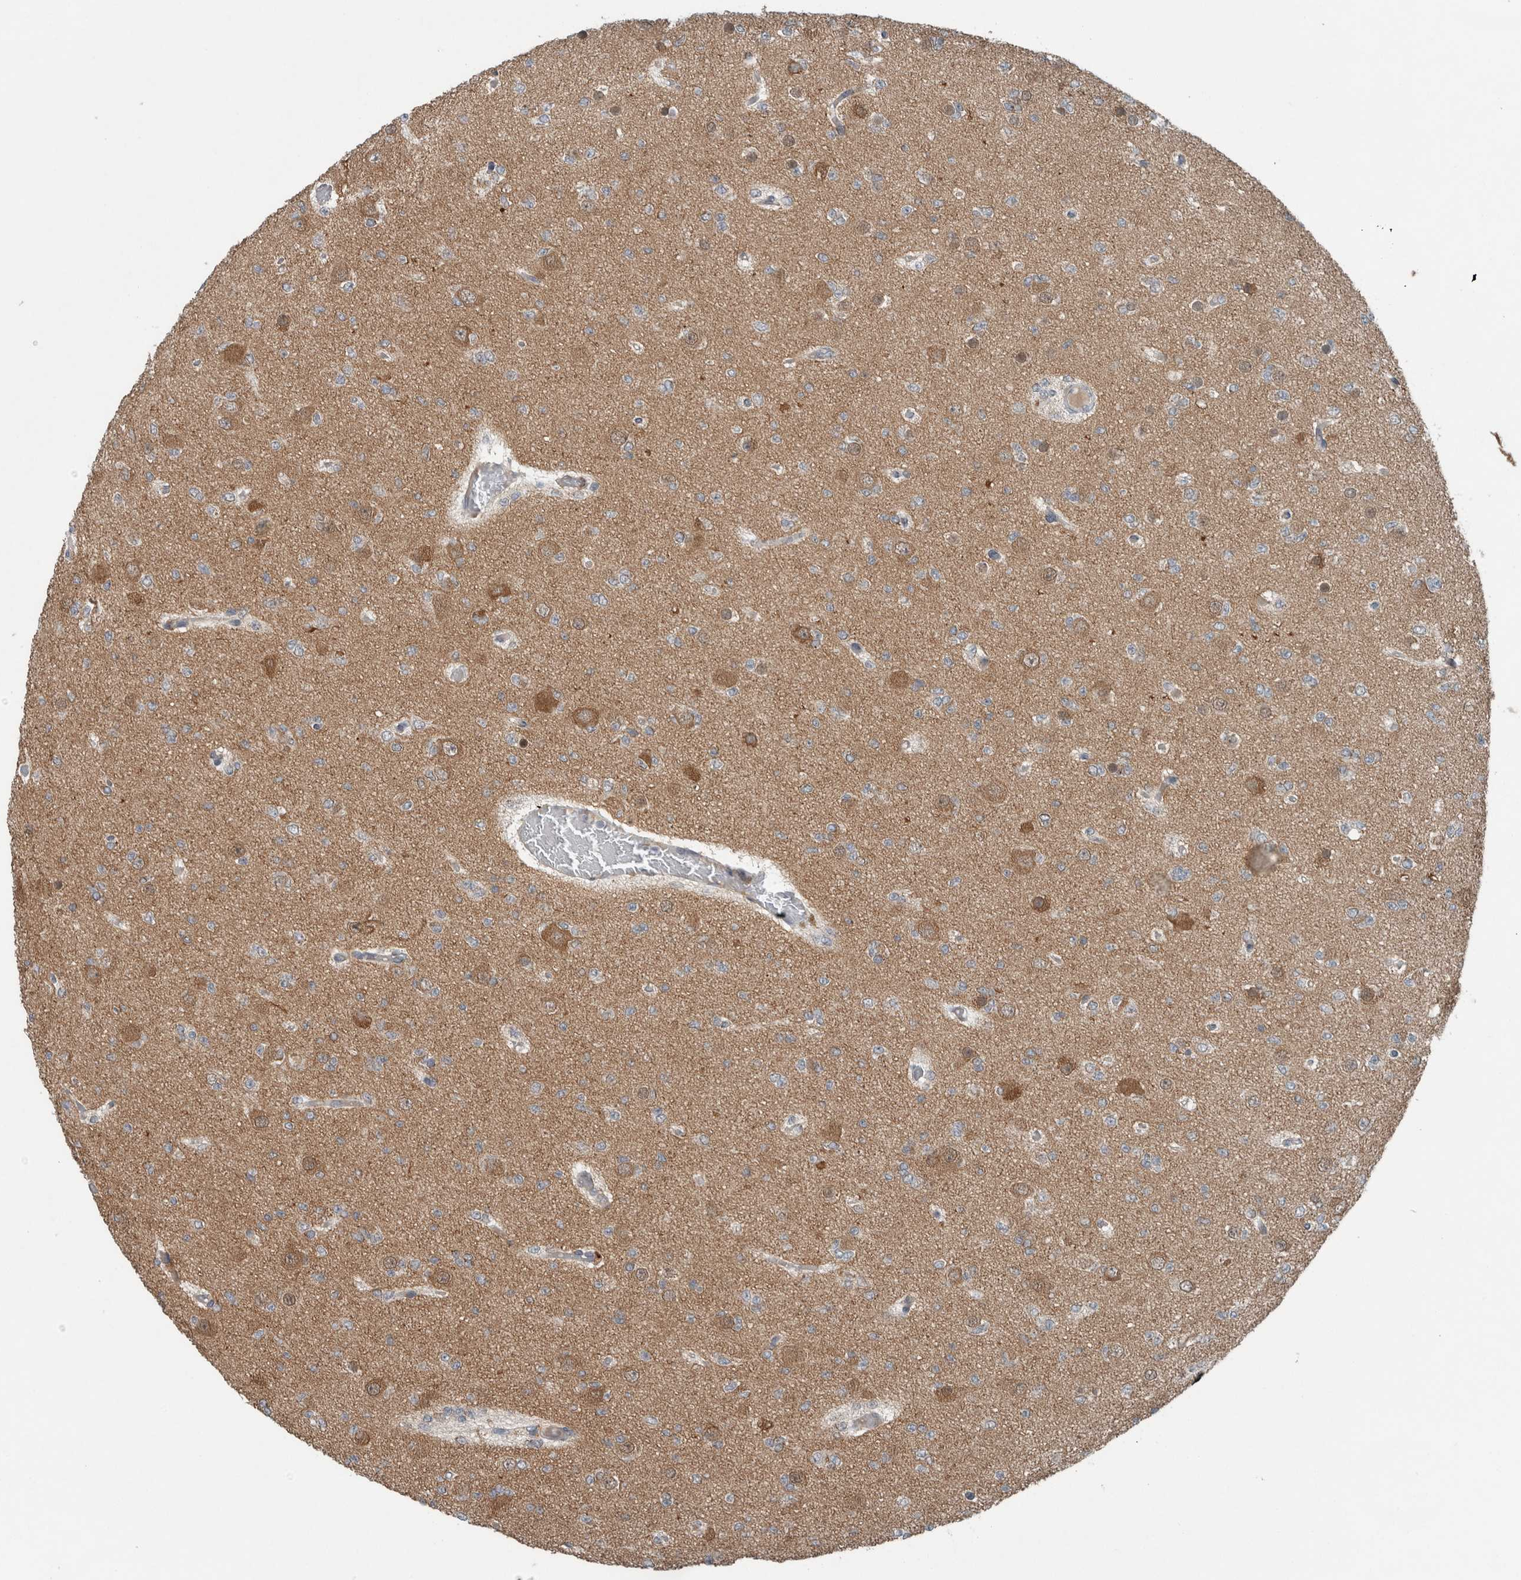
{"staining": {"intensity": "weak", "quantity": ">75%", "location": "cytoplasmic/membranous"}, "tissue": "glioma", "cell_type": "Tumor cells", "image_type": "cancer", "snomed": [{"axis": "morphology", "description": "Glioma, malignant, Low grade"}, {"axis": "topography", "description": "Brain"}], "caption": "Protein staining demonstrates weak cytoplasmic/membranous staining in about >75% of tumor cells in glioma. The staining is performed using DAB (3,3'-diaminobenzidine) brown chromogen to label protein expression. The nuclei are counter-stained blue using hematoxylin.", "gene": "GBA2", "patient": {"sex": "female", "age": 22}}